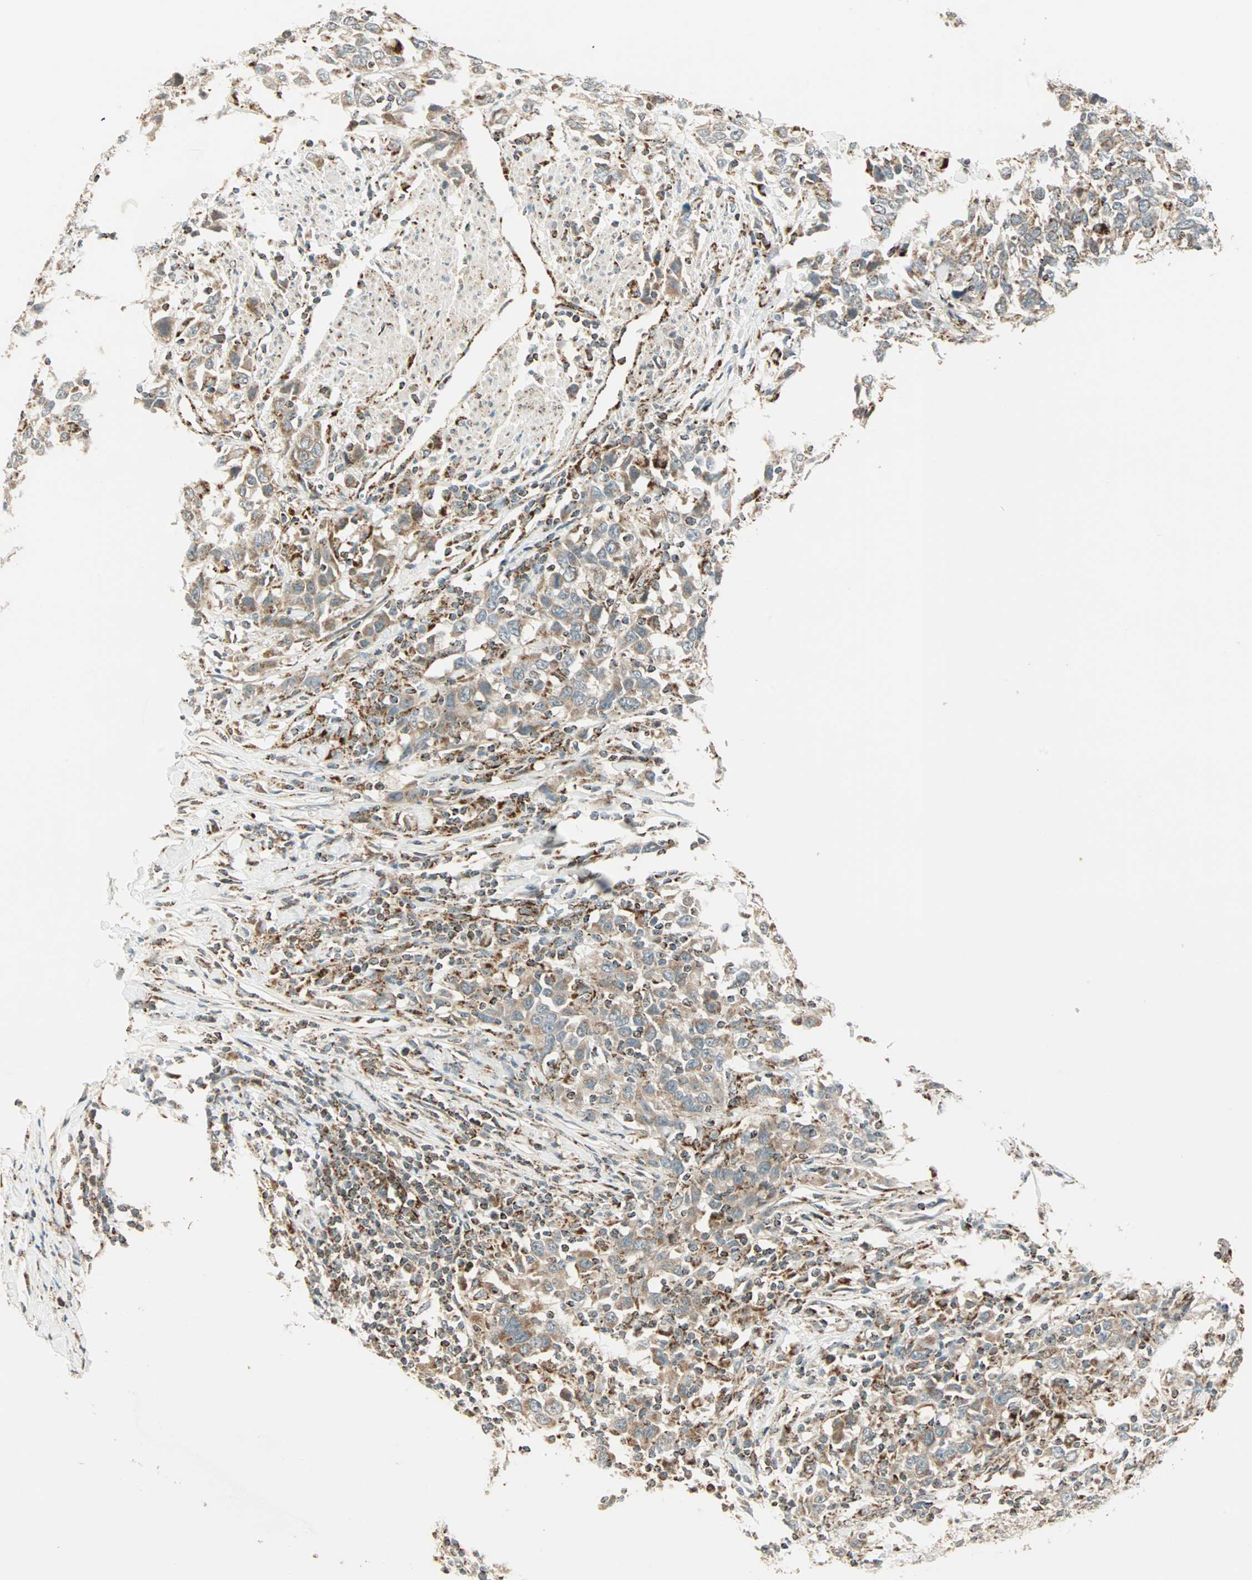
{"staining": {"intensity": "weak", "quantity": ">75%", "location": "cytoplasmic/membranous"}, "tissue": "urothelial cancer", "cell_type": "Tumor cells", "image_type": "cancer", "snomed": [{"axis": "morphology", "description": "Urothelial carcinoma, High grade"}, {"axis": "topography", "description": "Urinary bladder"}], "caption": "Urothelial carcinoma (high-grade) stained with DAB (3,3'-diaminobenzidine) immunohistochemistry (IHC) reveals low levels of weak cytoplasmic/membranous positivity in about >75% of tumor cells. Immunohistochemistry (ihc) stains the protein of interest in brown and the nuclei are stained blue.", "gene": "SPRY4", "patient": {"sex": "male", "age": 61}}